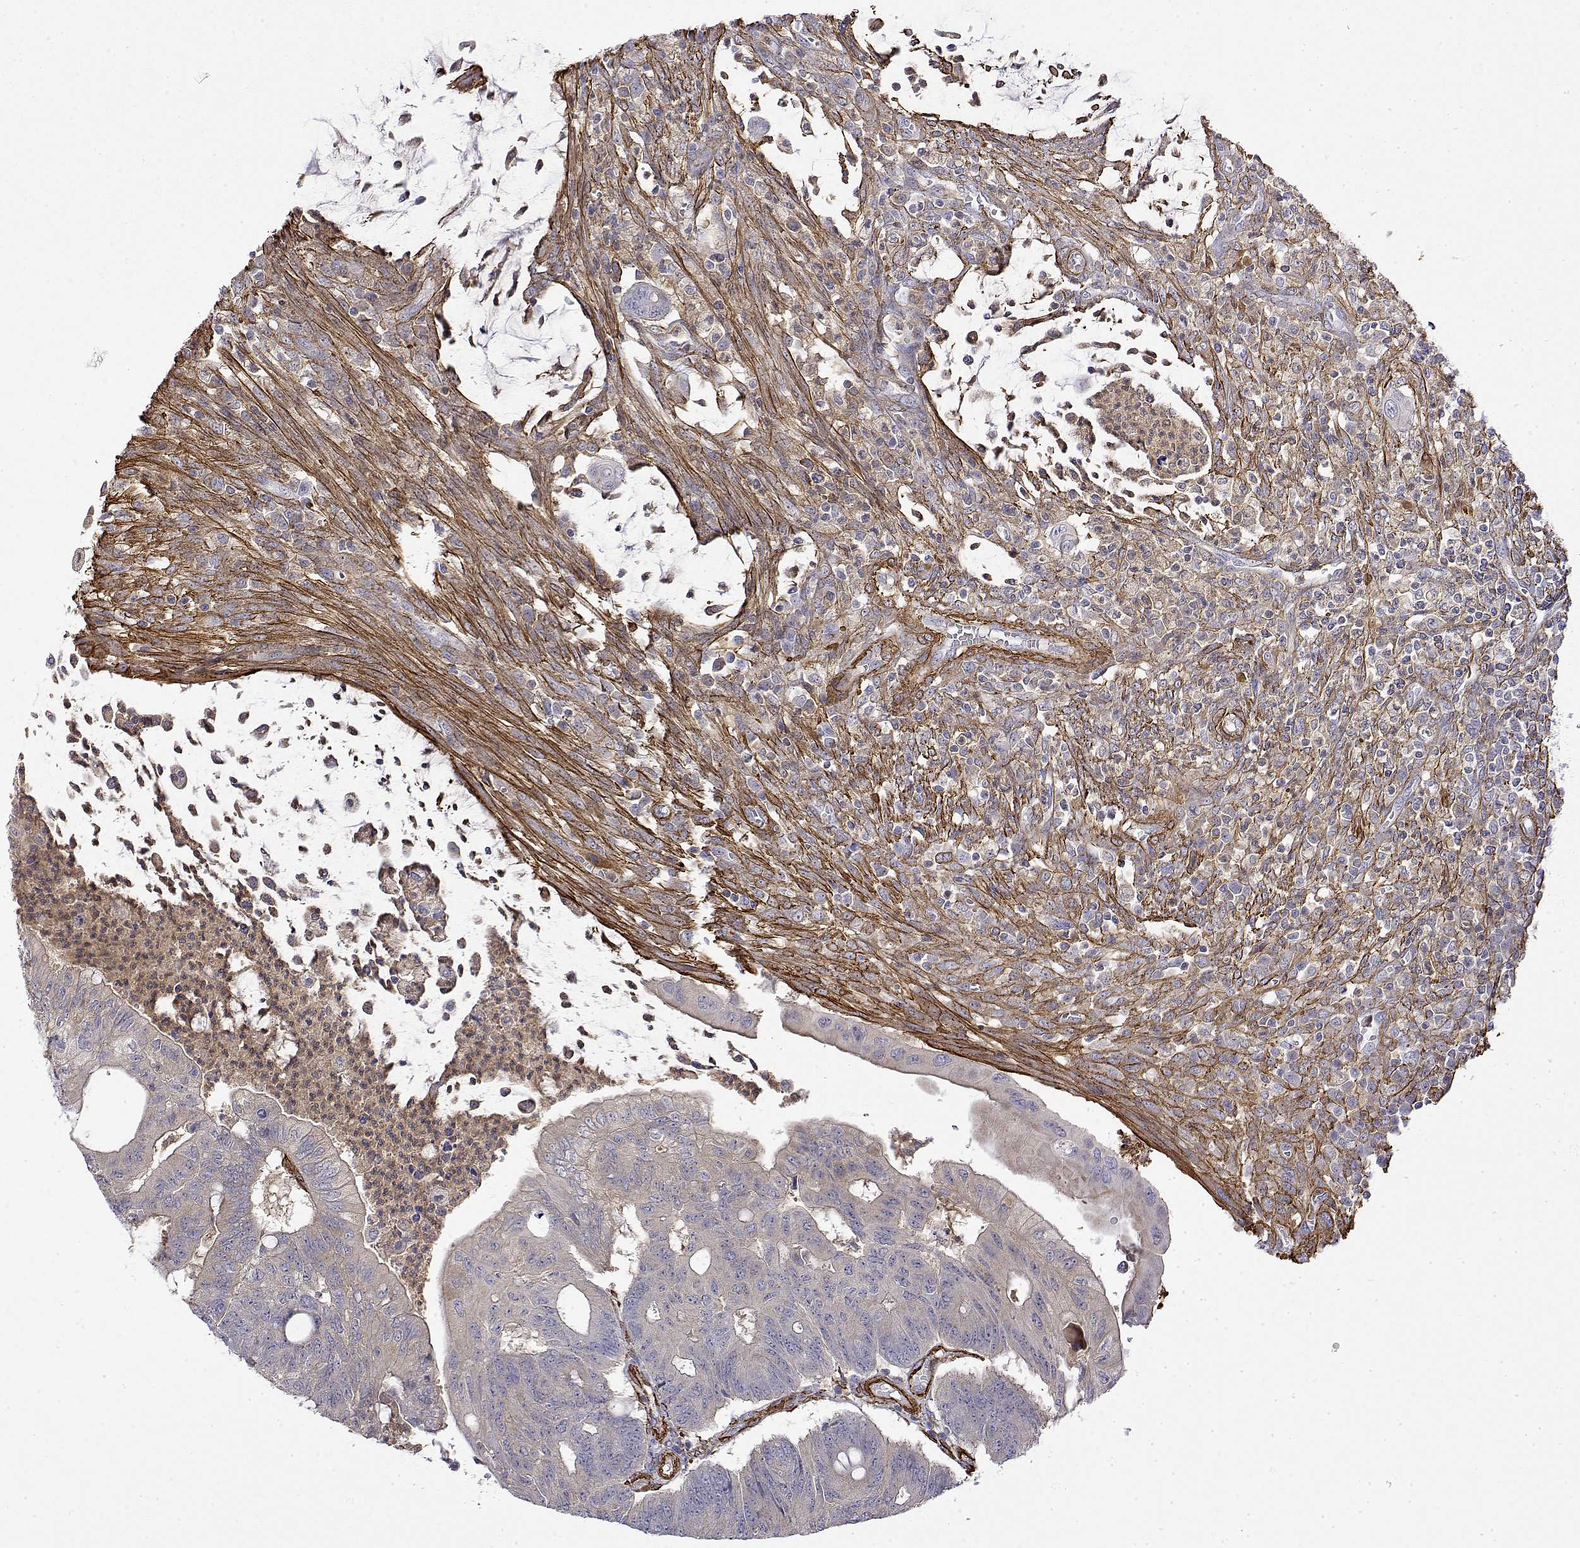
{"staining": {"intensity": "negative", "quantity": "none", "location": "none"}, "tissue": "colorectal cancer", "cell_type": "Tumor cells", "image_type": "cancer", "snomed": [{"axis": "morphology", "description": "Adenocarcinoma, NOS"}, {"axis": "topography", "description": "Colon"}], "caption": "A high-resolution image shows immunohistochemistry staining of adenocarcinoma (colorectal), which demonstrates no significant expression in tumor cells.", "gene": "SOWAHD", "patient": {"sex": "male", "age": 65}}